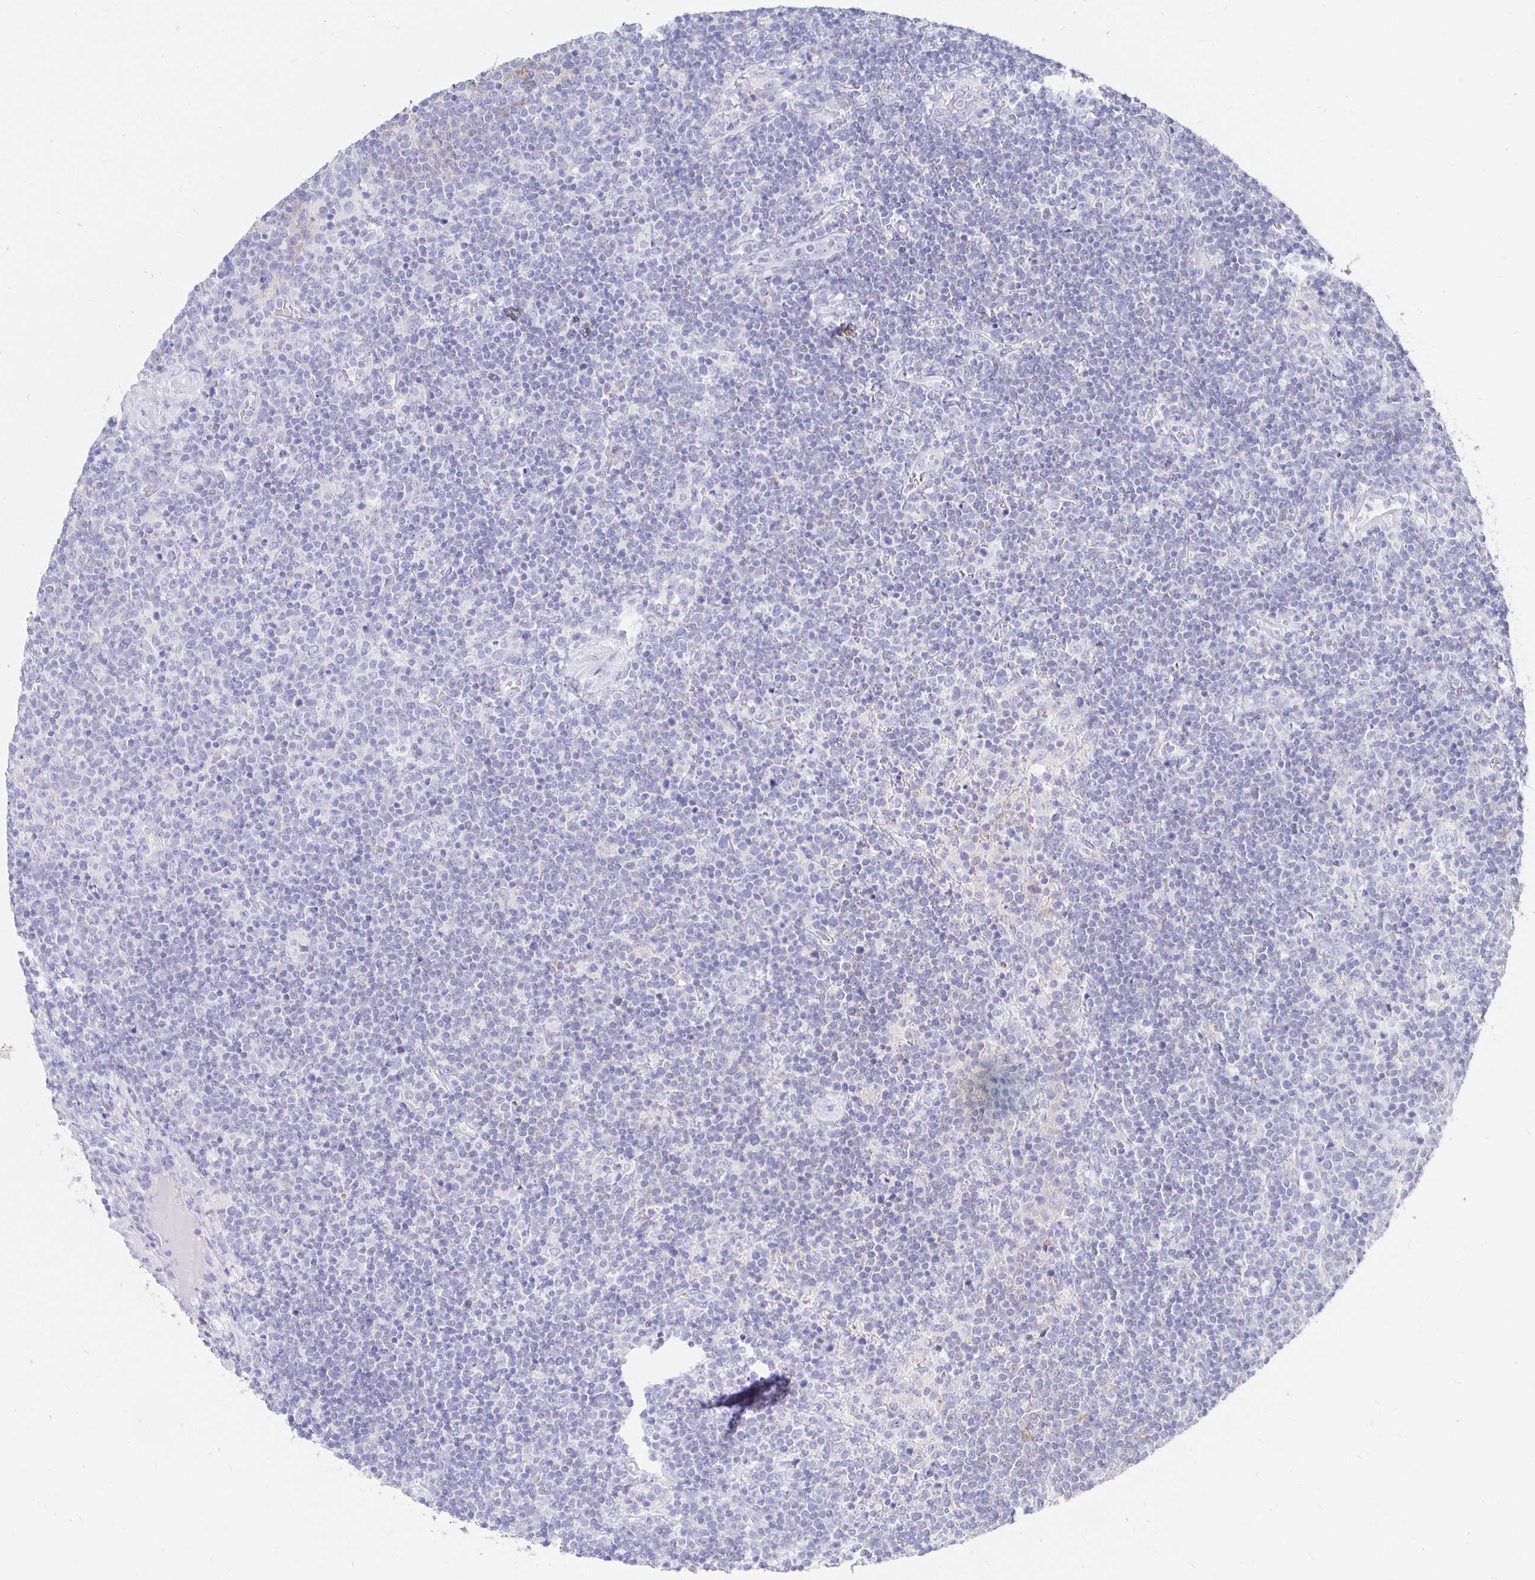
{"staining": {"intensity": "negative", "quantity": "none", "location": "none"}, "tissue": "lymphoma", "cell_type": "Tumor cells", "image_type": "cancer", "snomed": [{"axis": "morphology", "description": "Malignant lymphoma, non-Hodgkin's type, High grade"}, {"axis": "topography", "description": "Lymph node"}], "caption": "IHC photomicrograph of neoplastic tissue: lymphoma stained with DAB (3,3'-diaminobenzidine) shows no significant protein staining in tumor cells.", "gene": "CR2", "patient": {"sex": "male", "age": 61}}